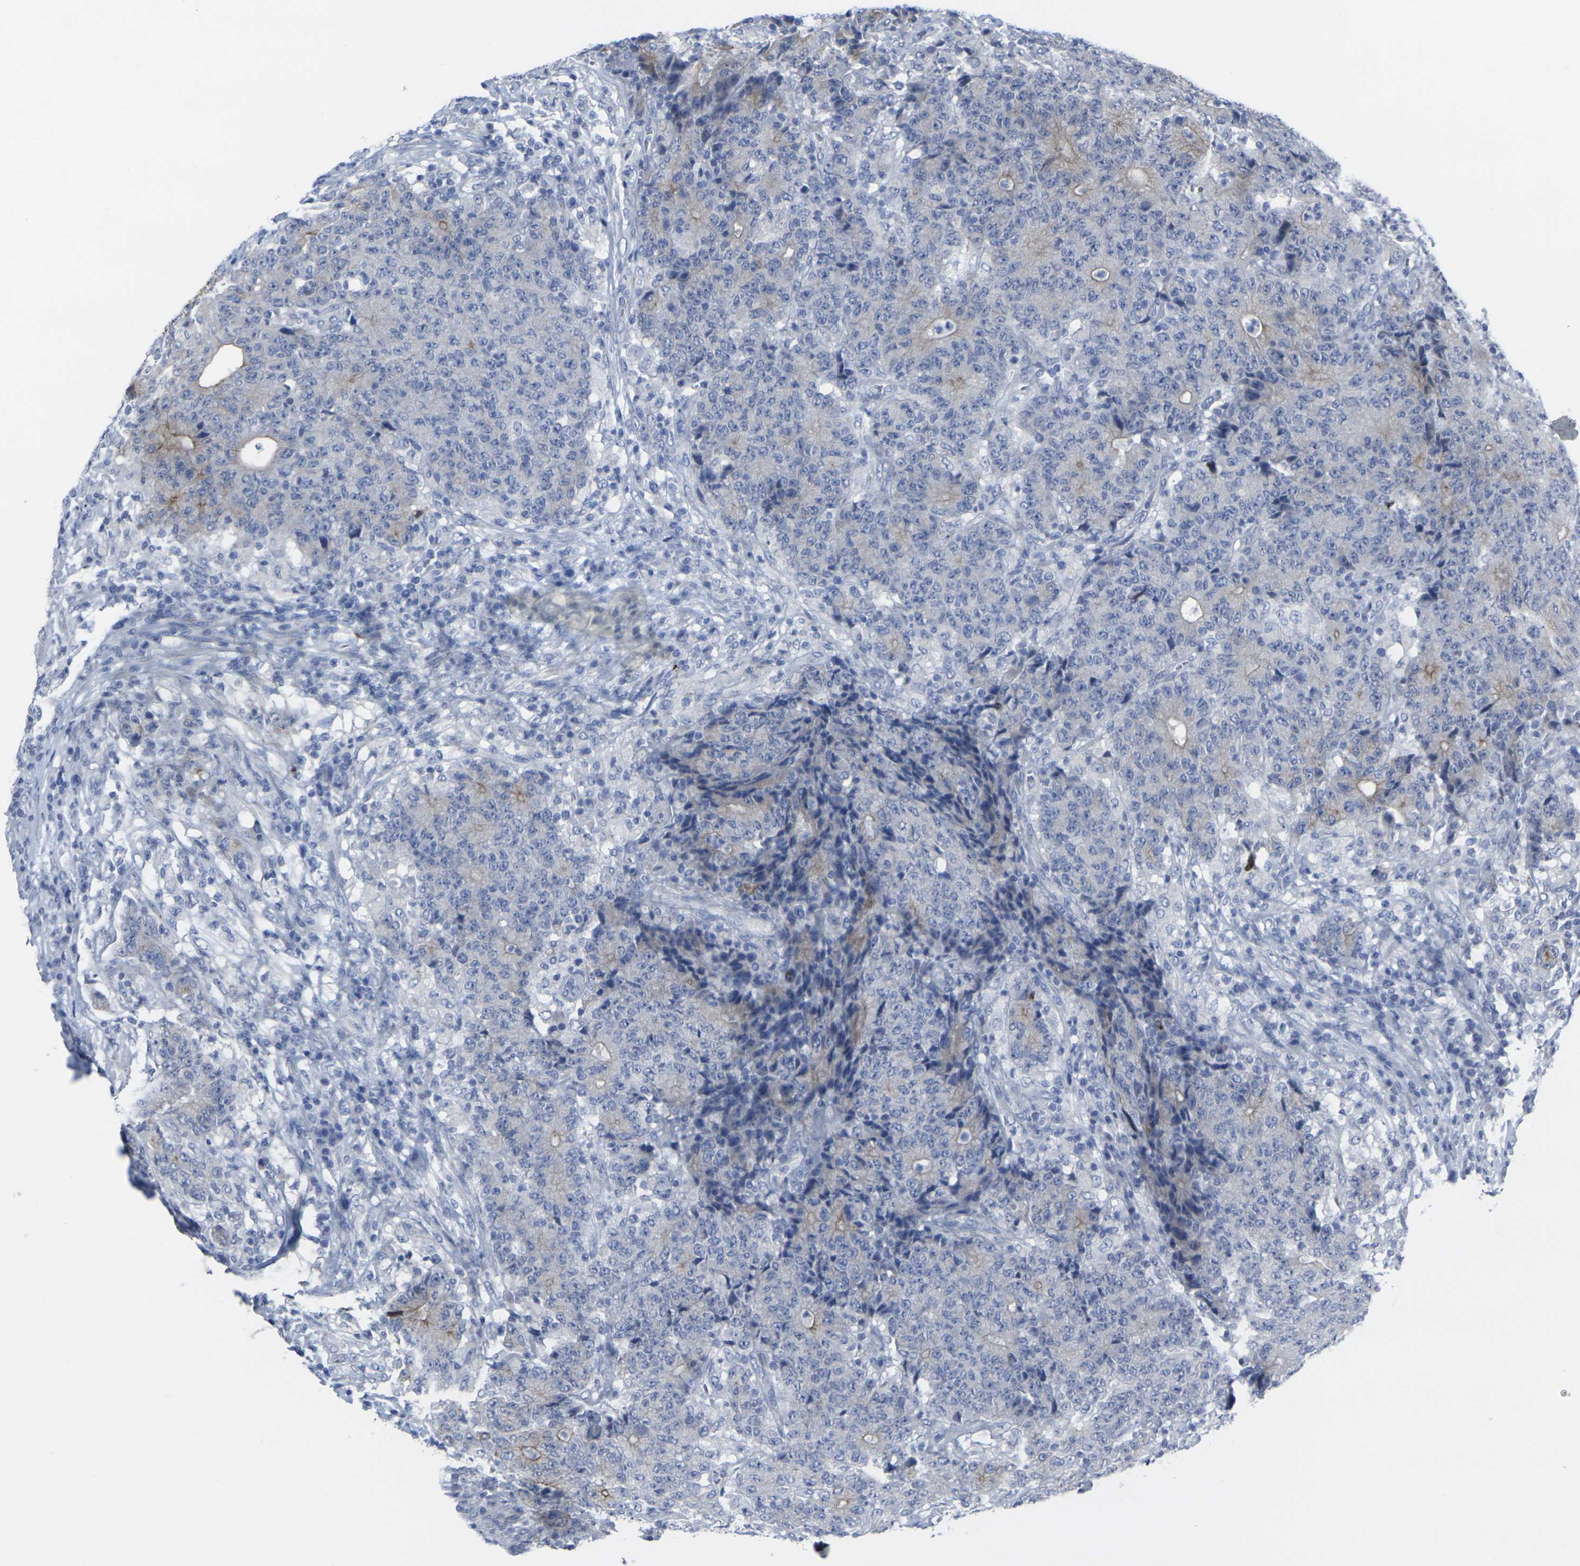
{"staining": {"intensity": "weak", "quantity": "<25%", "location": "cytoplasmic/membranous"}, "tissue": "colorectal cancer", "cell_type": "Tumor cells", "image_type": "cancer", "snomed": [{"axis": "morphology", "description": "Normal tissue, NOS"}, {"axis": "morphology", "description": "Adenocarcinoma, NOS"}, {"axis": "topography", "description": "Colon"}], "caption": "A micrograph of adenocarcinoma (colorectal) stained for a protein shows no brown staining in tumor cells. Nuclei are stained in blue.", "gene": "ANKRD46", "patient": {"sex": "female", "age": 75}}